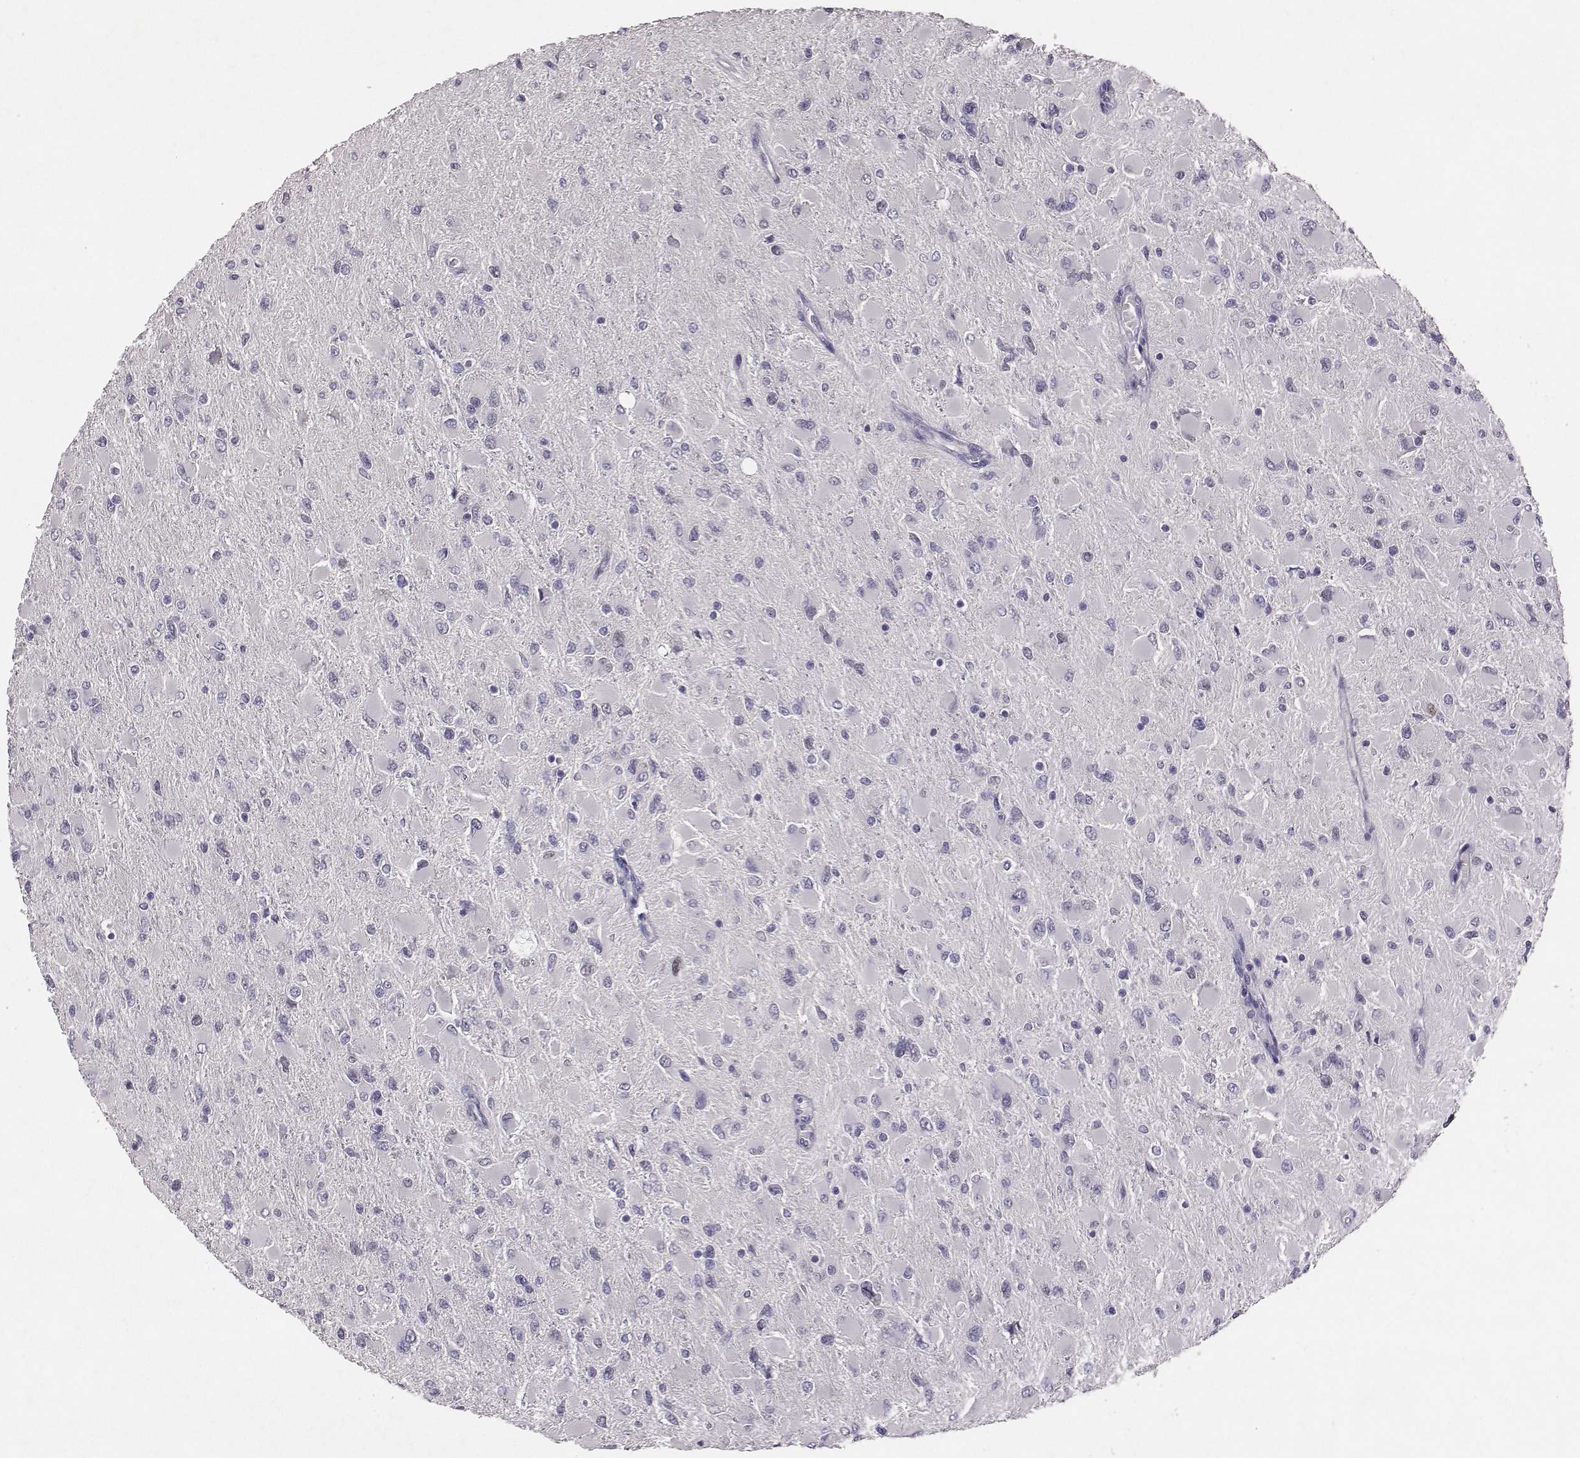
{"staining": {"intensity": "negative", "quantity": "none", "location": "none"}, "tissue": "glioma", "cell_type": "Tumor cells", "image_type": "cancer", "snomed": [{"axis": "morphology", "description": "Glioma, malignant, High grade"}, {"axis": "topography", "description": "Cerebral cortex"}], "caption": "Immunohistochemical staining of human high-grade glioma (malignant) shows no significant expression in tumor cells. (Immunohistochemistry (ihc), brightfield microscopy, high magnification).", "gene": "EN1", "patient": {"sex": "female", "age": 36}}